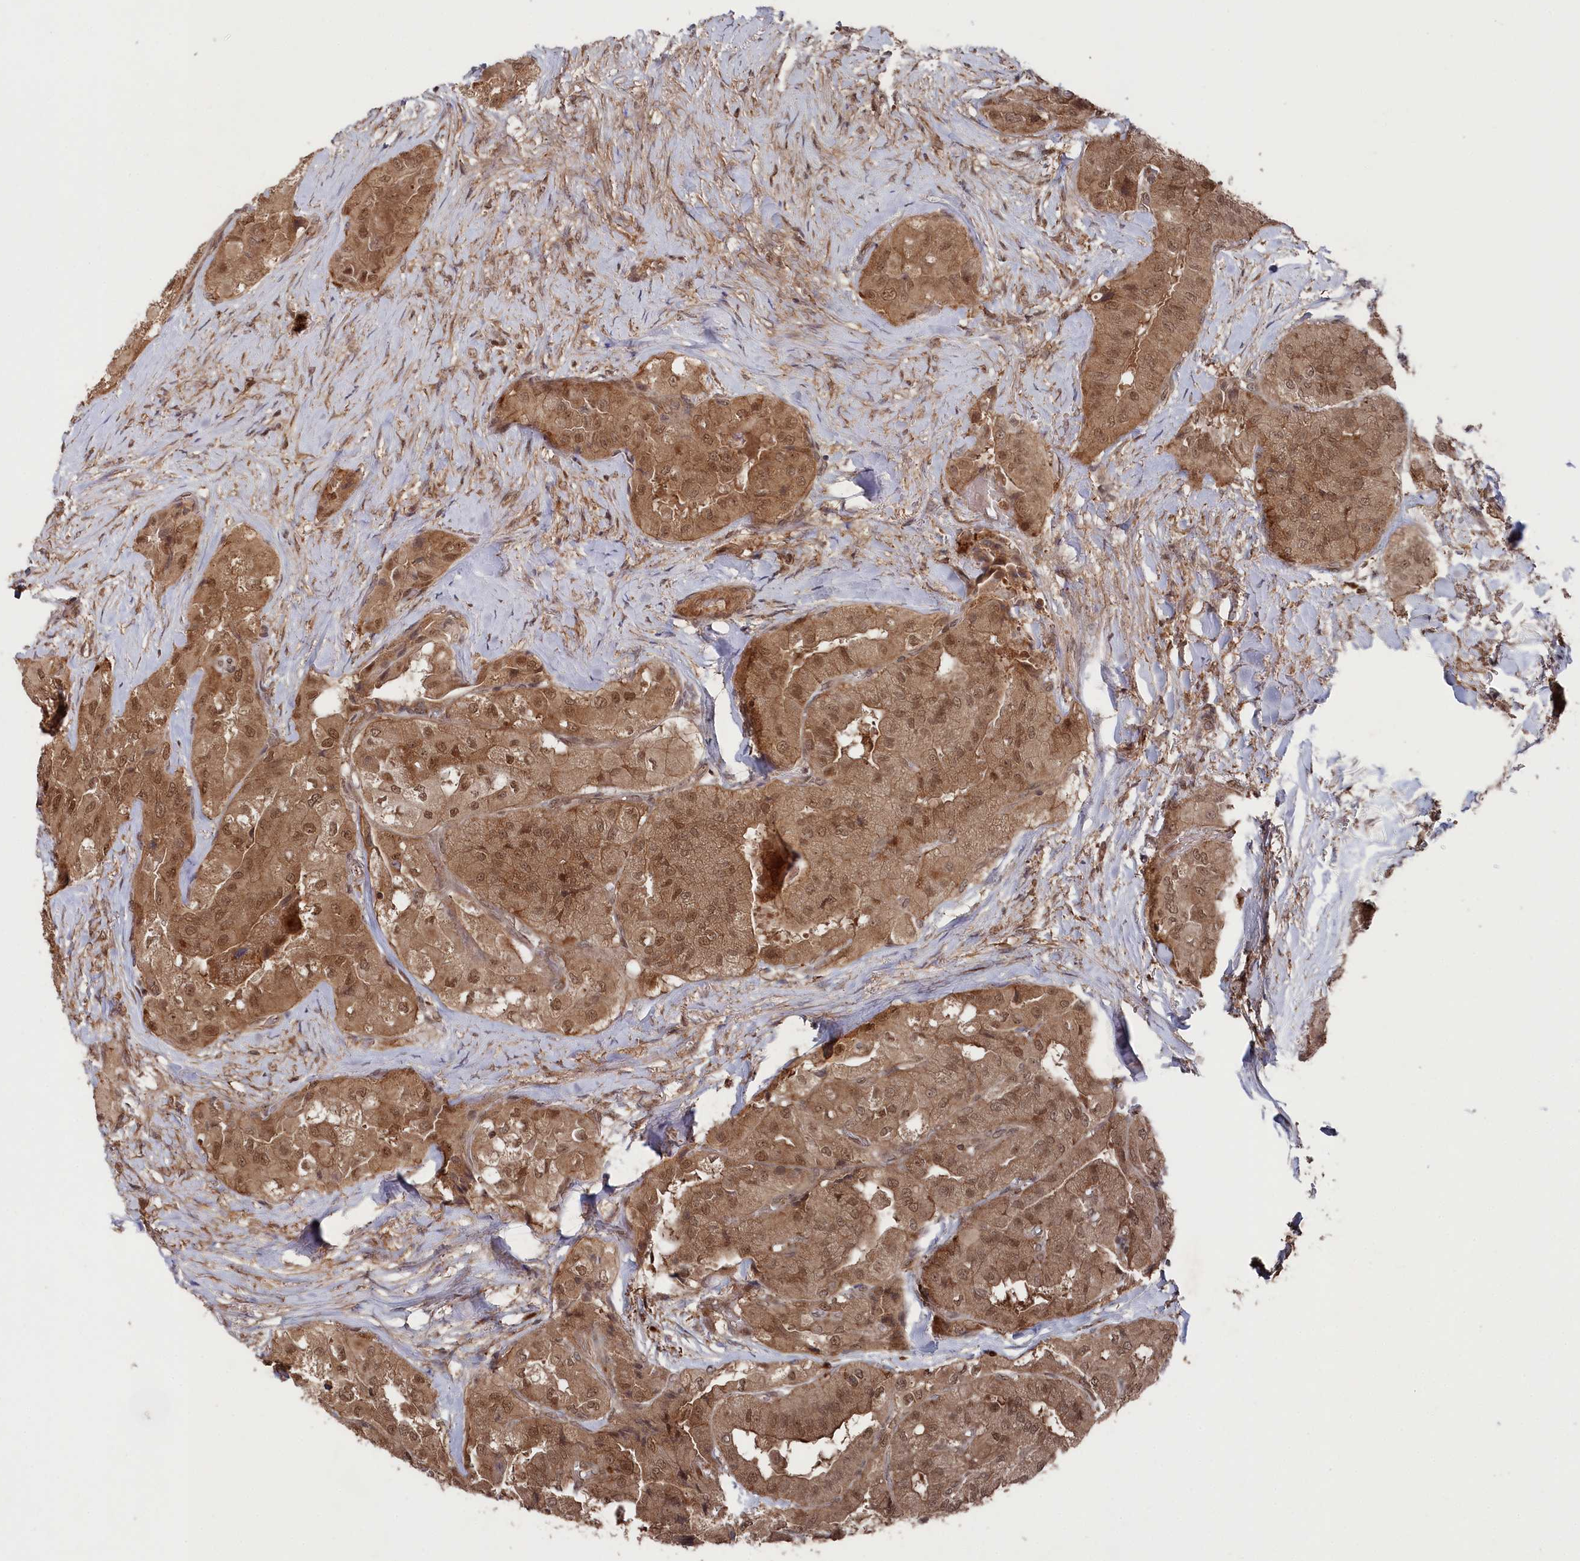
{"staining": {"intensity": "moderate", "quantity": ">75%", "location": "cytoplasmic/membranous,nuclear"}, "tissue": "thyroid cancer", "cell_type": "Tumor cells", "image_type": "cancer", "snomed": [{"axis": "morphology", "description": "Papillary adenocarcinoma, NOS"}, {"axis": "topography", "description": "Thyroid gland"}], "caption": "Papillary adenocarcinoma (thyroid) stained with a brown dye demonstrates moderate cytoplasmic/membranous and nuclear positive expression in approximately >75% of tumor cells.", "gene": "BORCS7", "patient": {"sex": "female", "age": 59}}